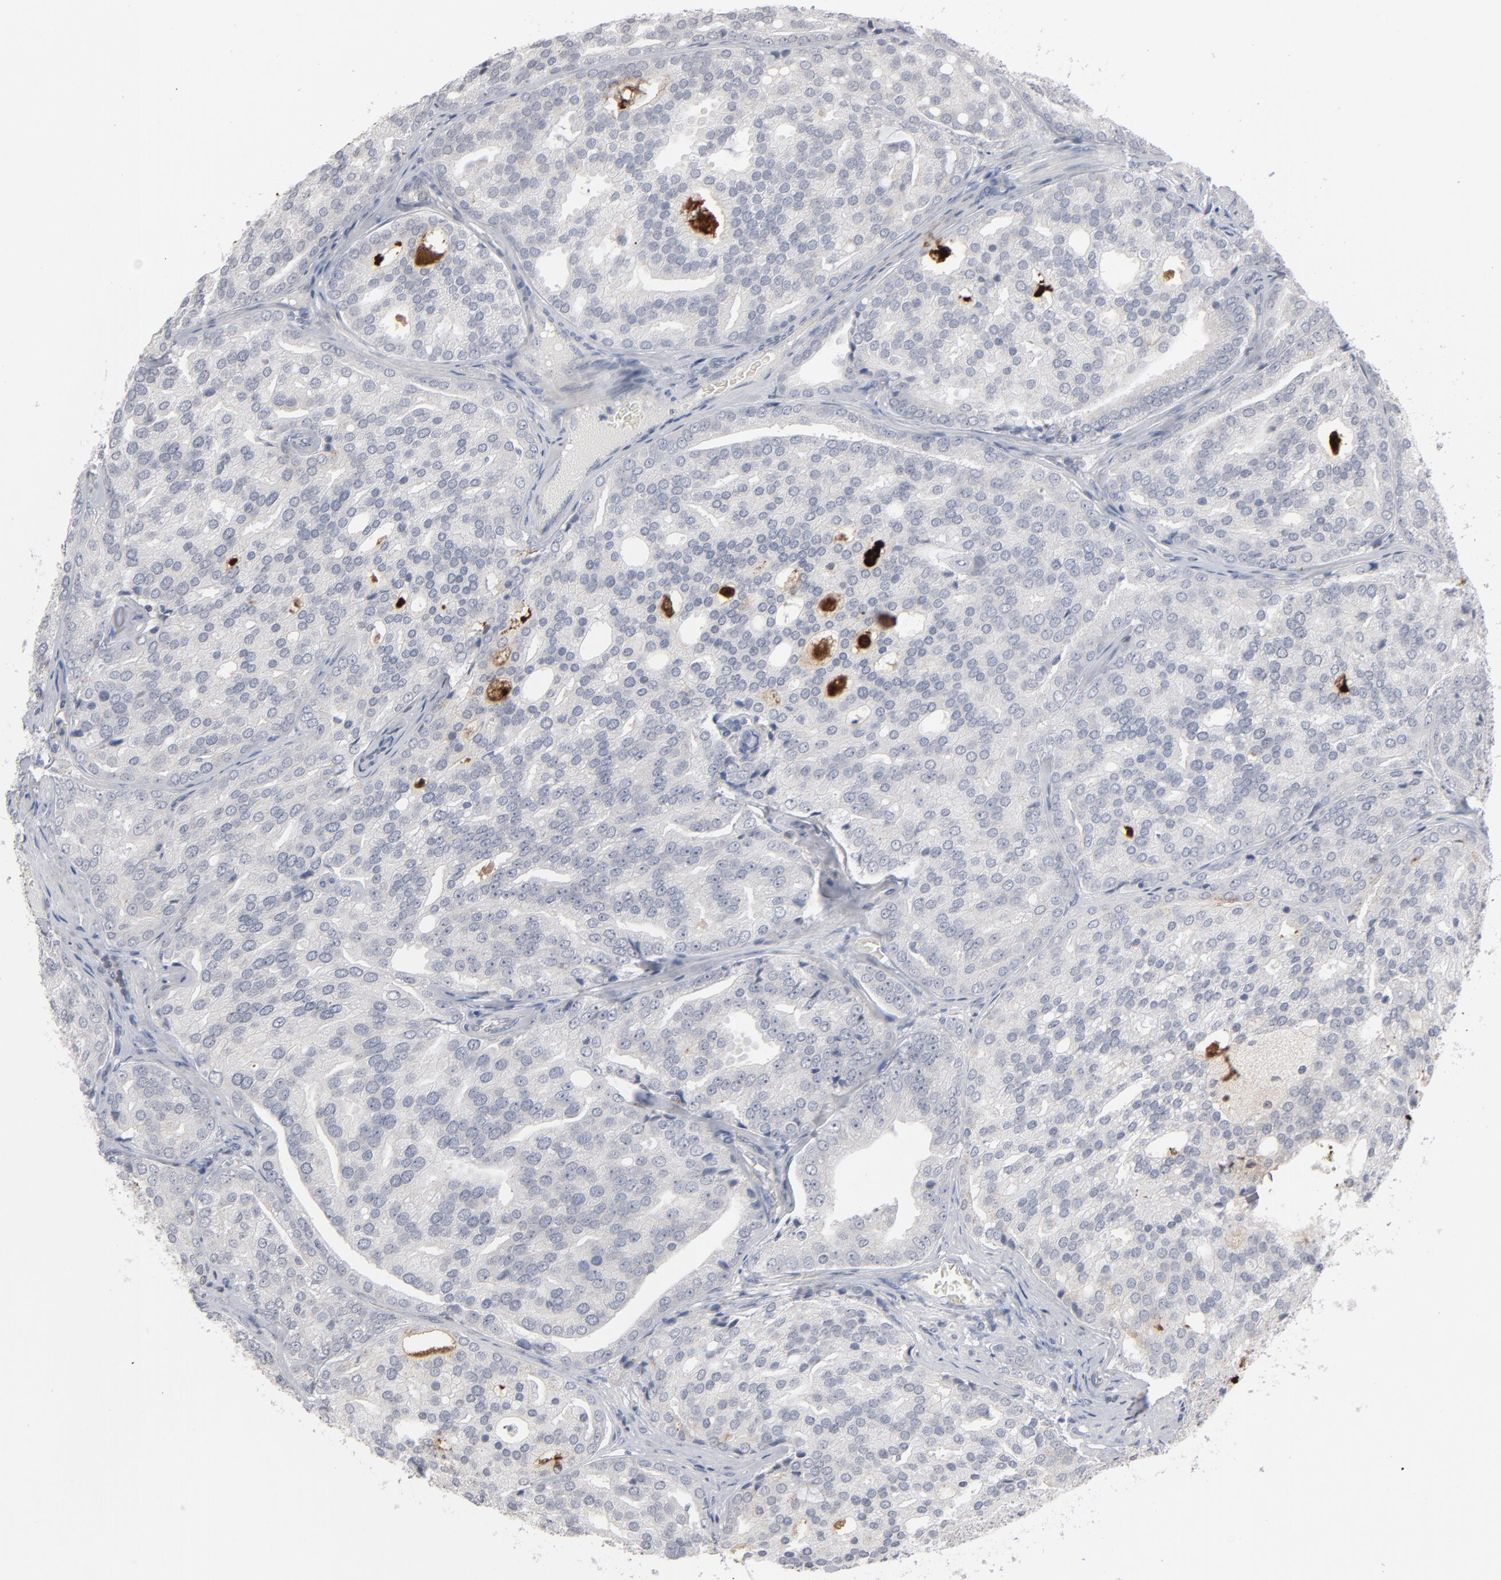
{"staining": {"intensity": "negative", "quantity": "none", "location": "none"}, "tissue": "prostate cancer", "cell_type": "Tumor cells", "image_type": "cancer", "snomed": [{"axis": "morphology", "description": "Adenocarcinoma, High grade"}, {"axis": "topography", "description": "Prostate"}], "caption": "An immunohistochemistry (IHC) image of prostate cancer is shown. There is no staining in tumor cells of prostate cancer.", "gene": "STAT4", "patient": {"sex": "male", "age": 64}}